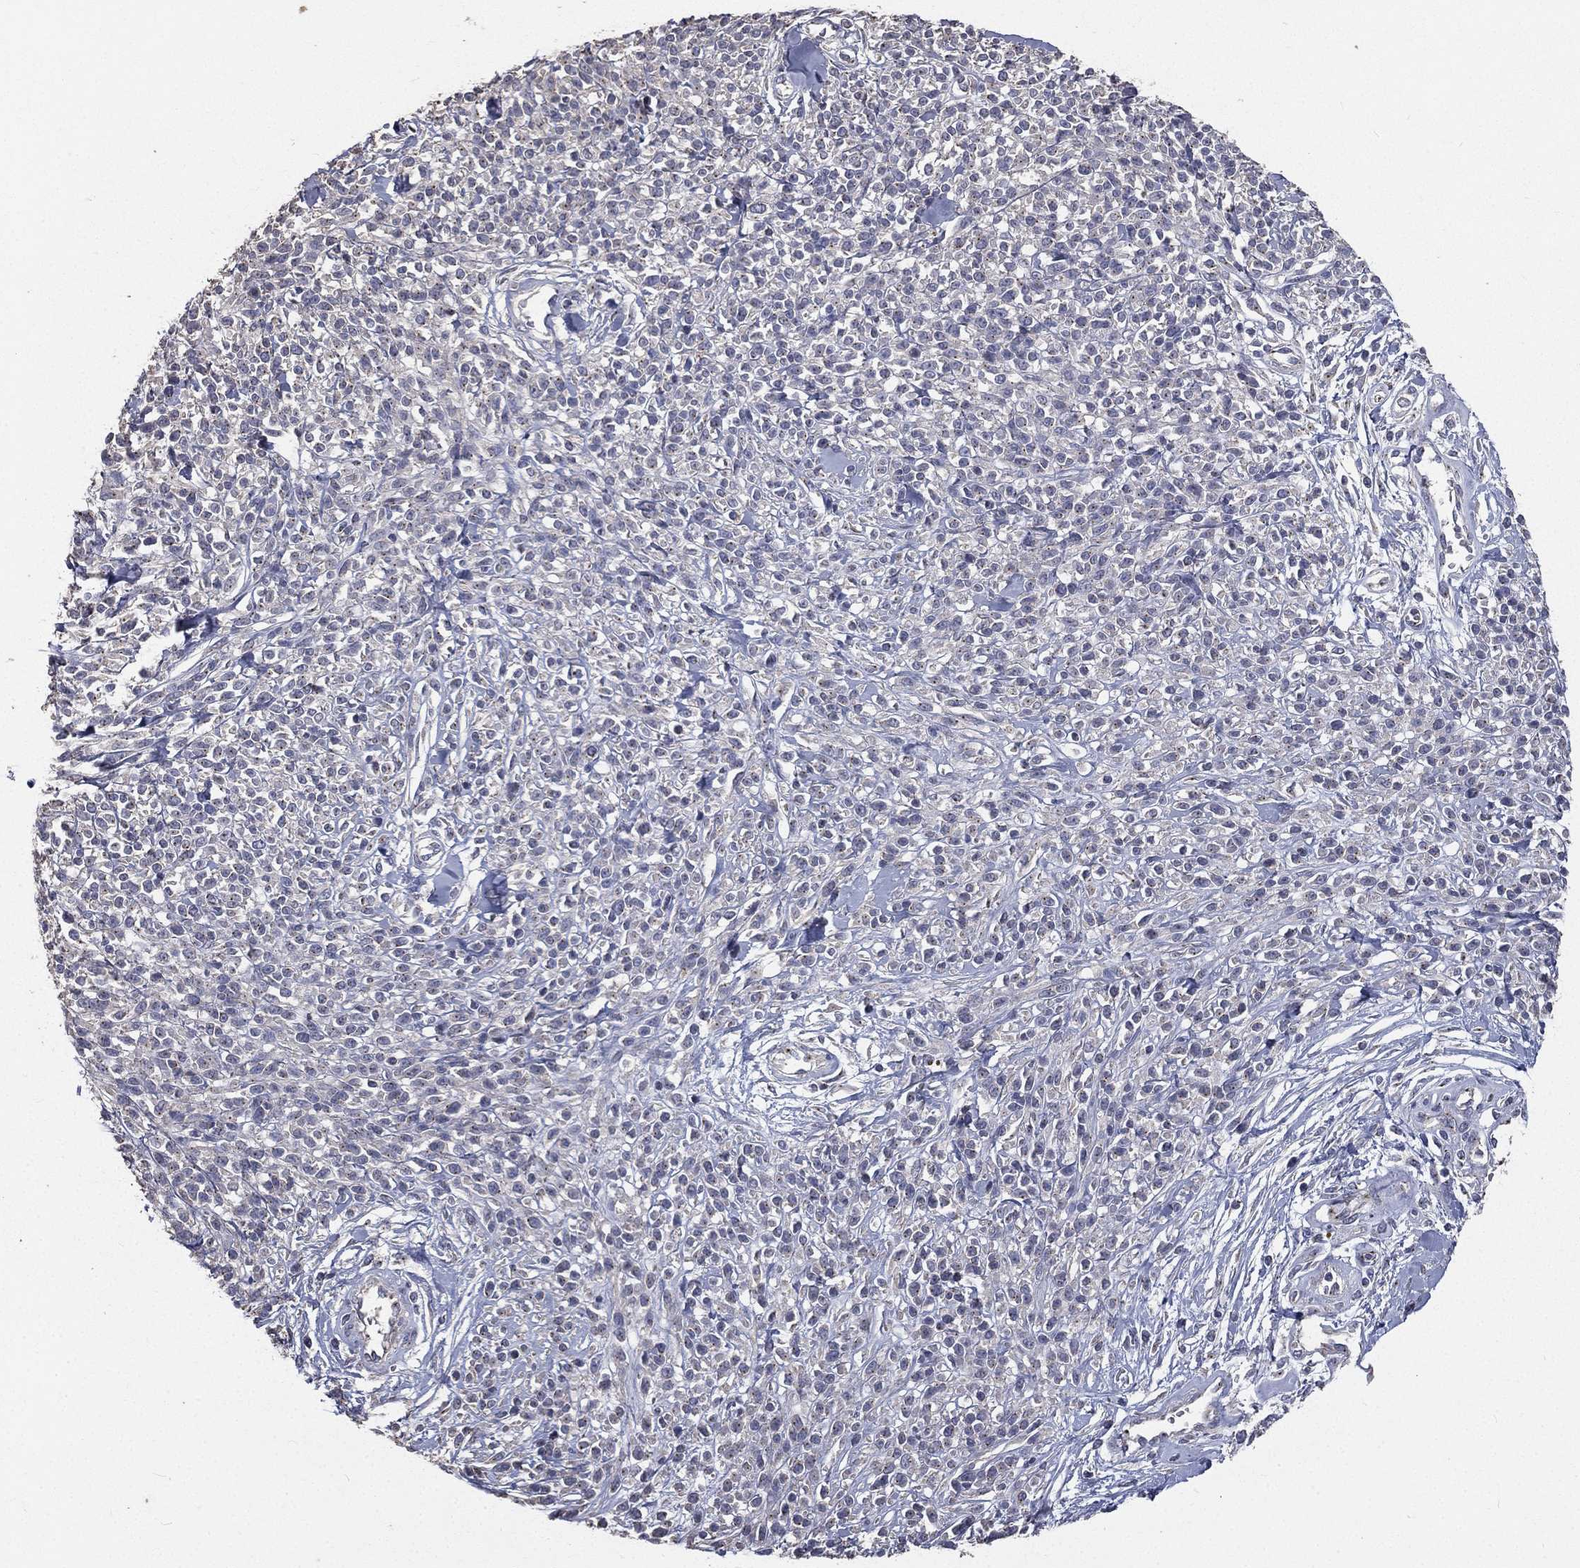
{"staining": {"intensity": "negative", "quantity": "none", "location": "none"}, "tissue": "melanoma", "cell_type": "Tumor cells", "image_type": "cancer", "snomed": [{"axis": "morphology", "description": "Malignant melanoma, NOS"}, {"axis": "topography", "description": "Skin"}, {"axis": "topography", "description": "Skin of trunk"}], "caption": "Malignant melanoma was stained to show a protein in brown. There is no significant positivity in tumor cells.", "gene": "CROCC", "patient": {"sex": "male", "age": 74}}